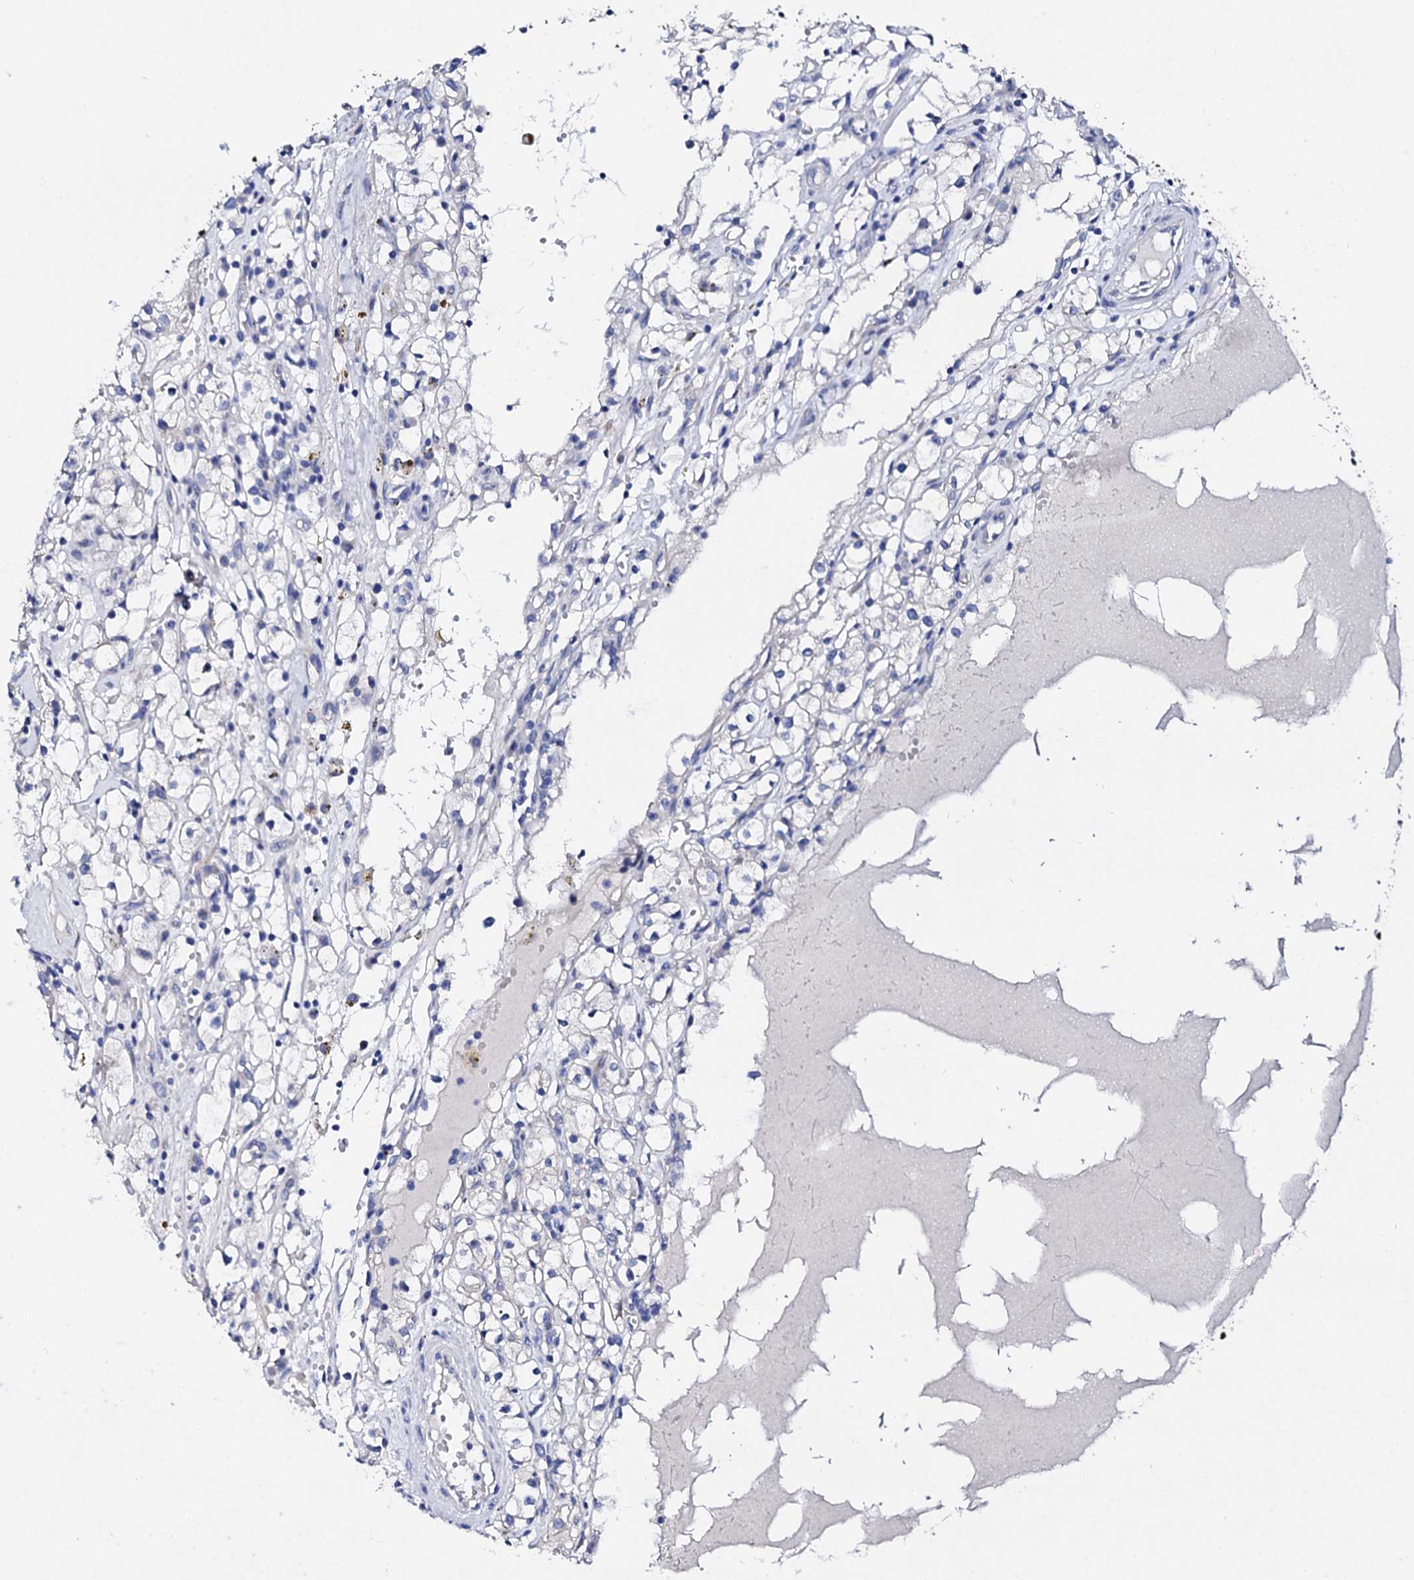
{"staining": {"intensity": "negative", "quantity": "none", "location": "none"}, "tissue": "renal cancer", "cell_type": "Tumor cells", "image_type": "cancer", "snomed": [{"axis": "morphology", "description": "Adenocarcinoma, NOS"}, {"axis": "topography", "description": "Kidney"}], "caption": "Protein analysis of adenocarcinoma (renal) exhibits no significant staining in tumor cells.", "gene": "TRDN", "patient": {"sex": "male", "age": 56}}